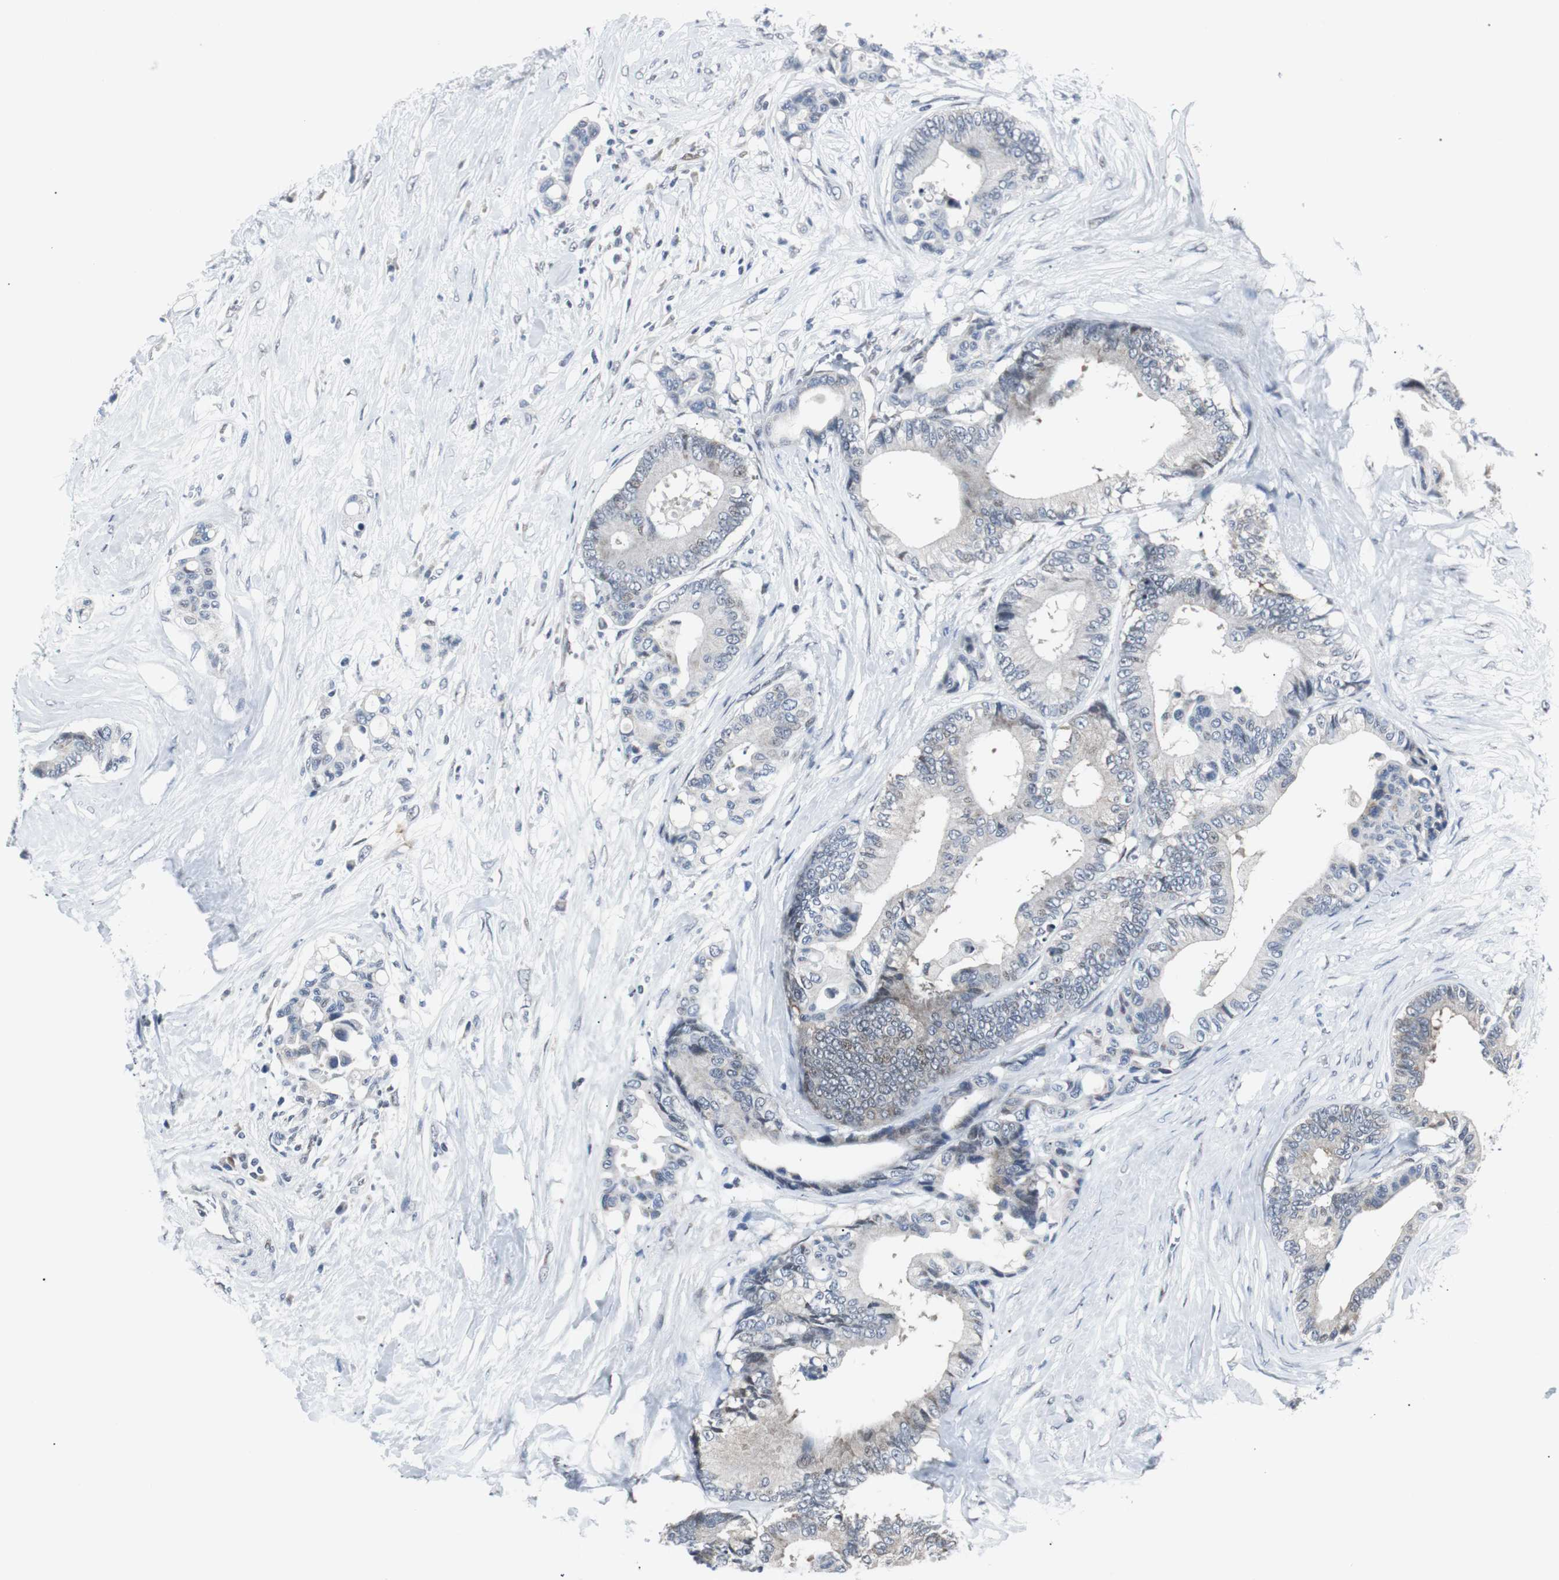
{"staining": {"intensity": "weak", "quantity": "<25%", "location": "nuclear"}, "tissue": "colorectal cancer", "cell_type": "Tumor cells", "image_type": "cancer", "snomed": [{"axis": "morphology", "description": "Normal tissue, NOS"}, {"axis": "morphology", "description": "Adenocarcinoma, NOS"}, {"axis": "topography", "description": "Colon"}], "caption": "This is a histopathology image of immunohistochemistry staining of colorectal cancer, which shows no expression in tumor cells.", "gene": "MTA1", "patient": {"sex": "male", "age": 82}}